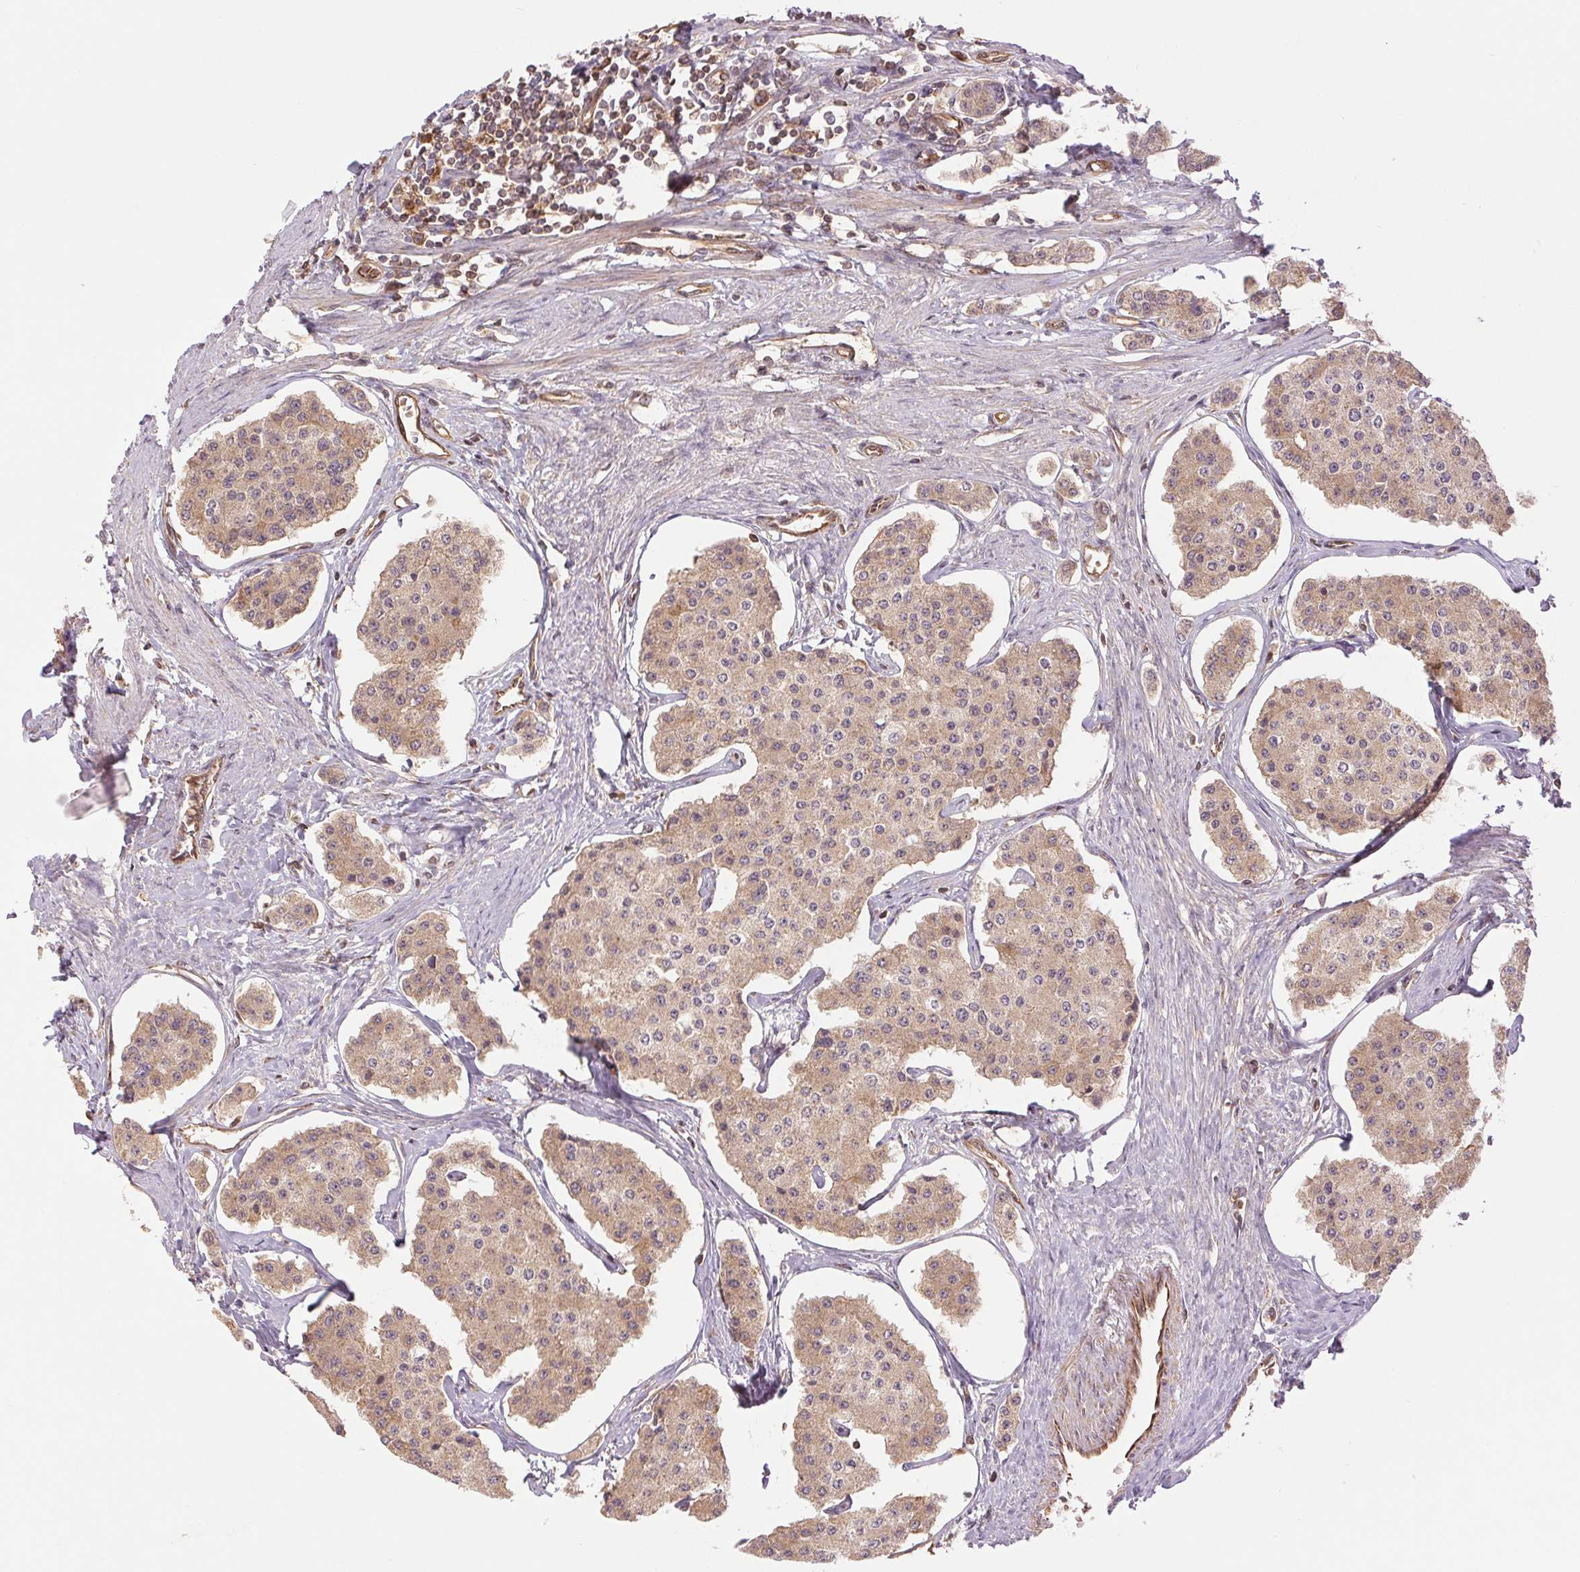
{"staining": {"intensity": "moderate", "quantity": ">75%", "location": "cytoplasmic/membranous"}, "tissue": "carcinoid", "cell_type": "Tumor cells", "image_type": "cancer", "snomed": [{"axis": "morphology", "description": "Carcinoid, malignant, NOS"}, {"axis": "topography", "description": "Small intestine"}], "caption": "Carcinoid stained with a brown dye reveals moderate cytoplasmic/membranous positive staining in approximately >75% of tumor cells.", "gene": "STARD7", "patient": {"sex": "female", "age": 65}}